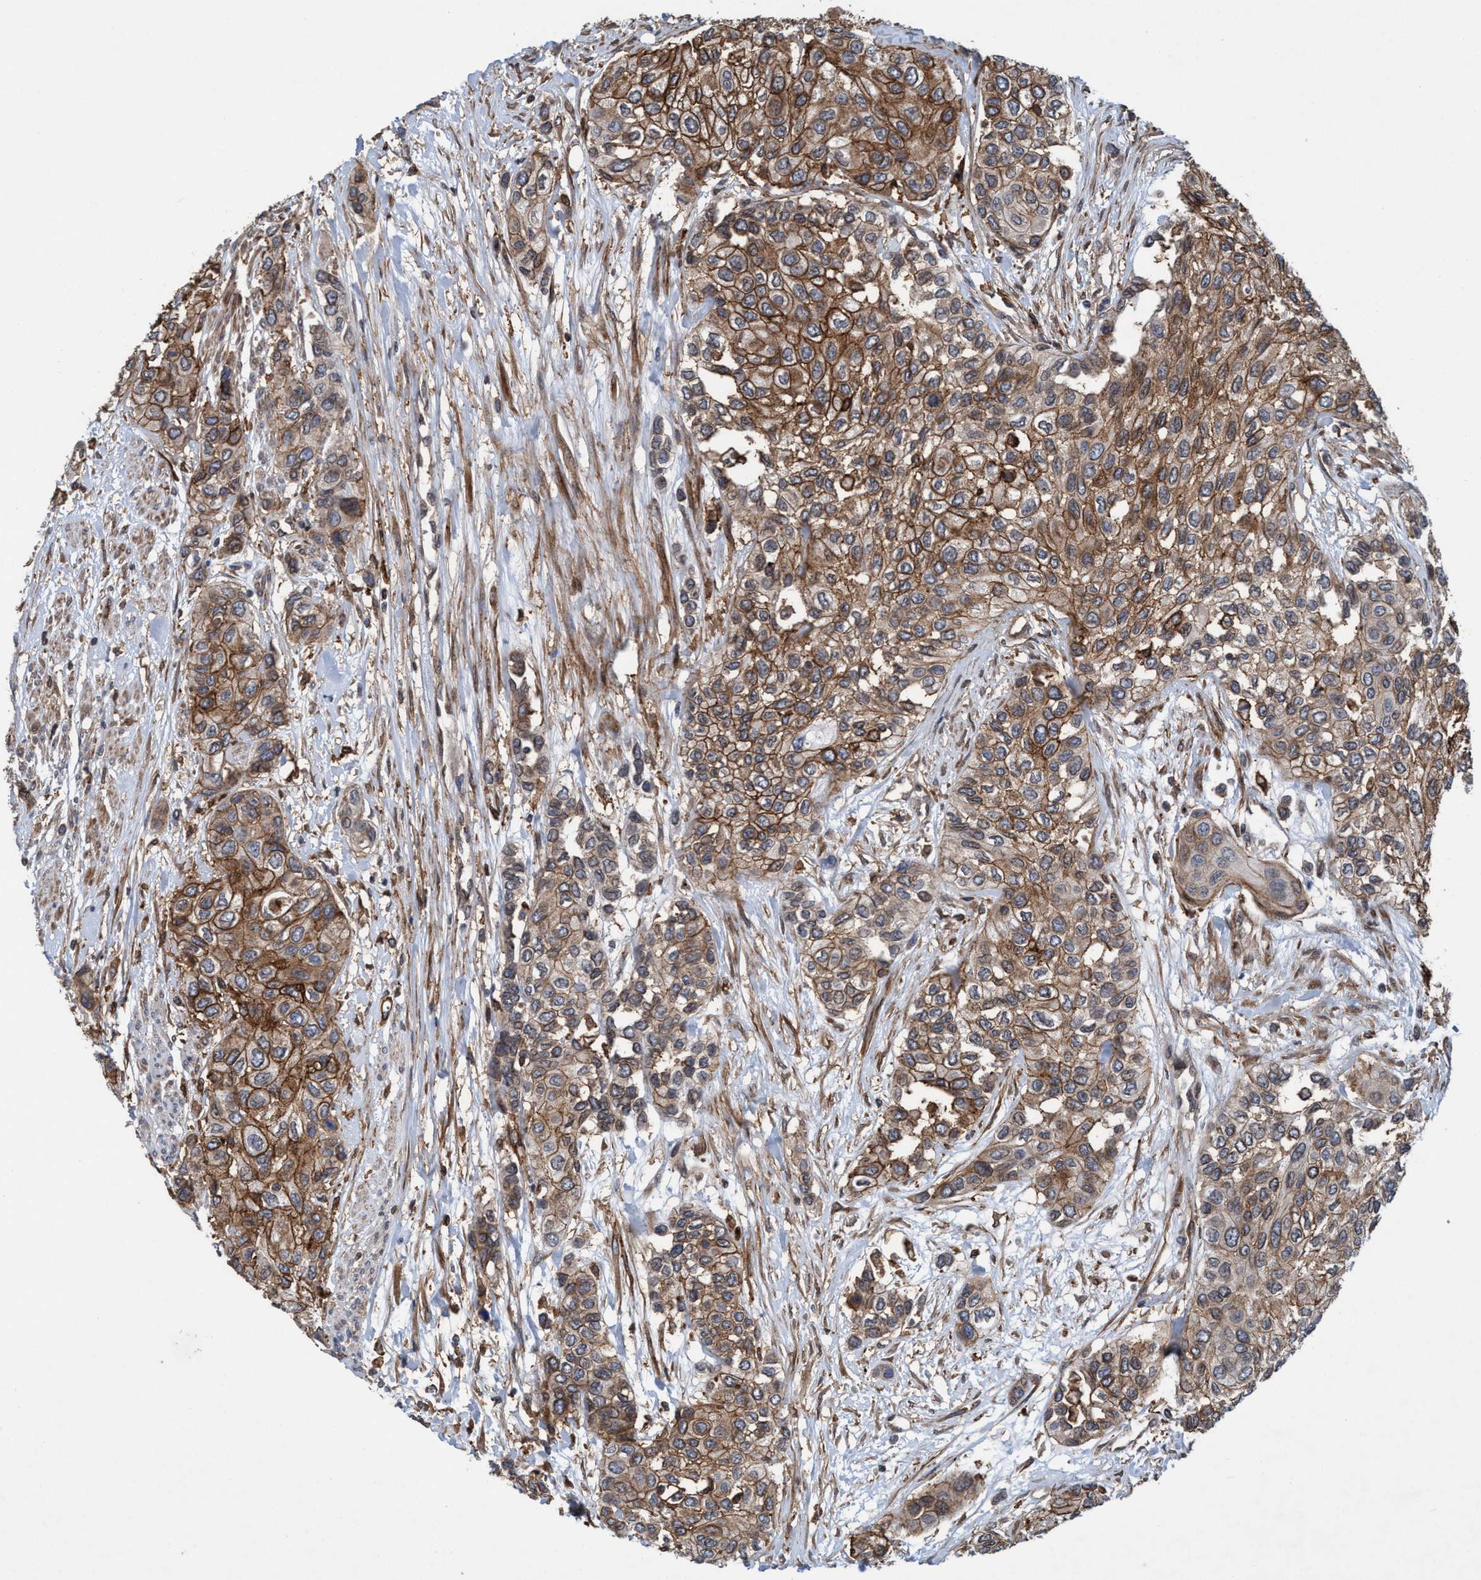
{"staining": {"intensity": "moderate", "quantity": ">75%", "location": "cytoplasmic/membranous"}, "tissue": "urothelial cancer", "cell_type": "Tumor cells", "image_type": "cancer", "snomed": [{"axis": "morphology", "description": "Urothelial carcinoma, High grade"}, {"axis": "topography", "description": "Urinary bladder"}], "caption": "Urothelial carcinoma (high-grade) stained for a protein (brown) displays moderate cytoplasmic/membranous positive positivity in approximately >75% of tumor cells.", "gene": "SLC16A3", "patient": {"sex": "female", "age": 56}}